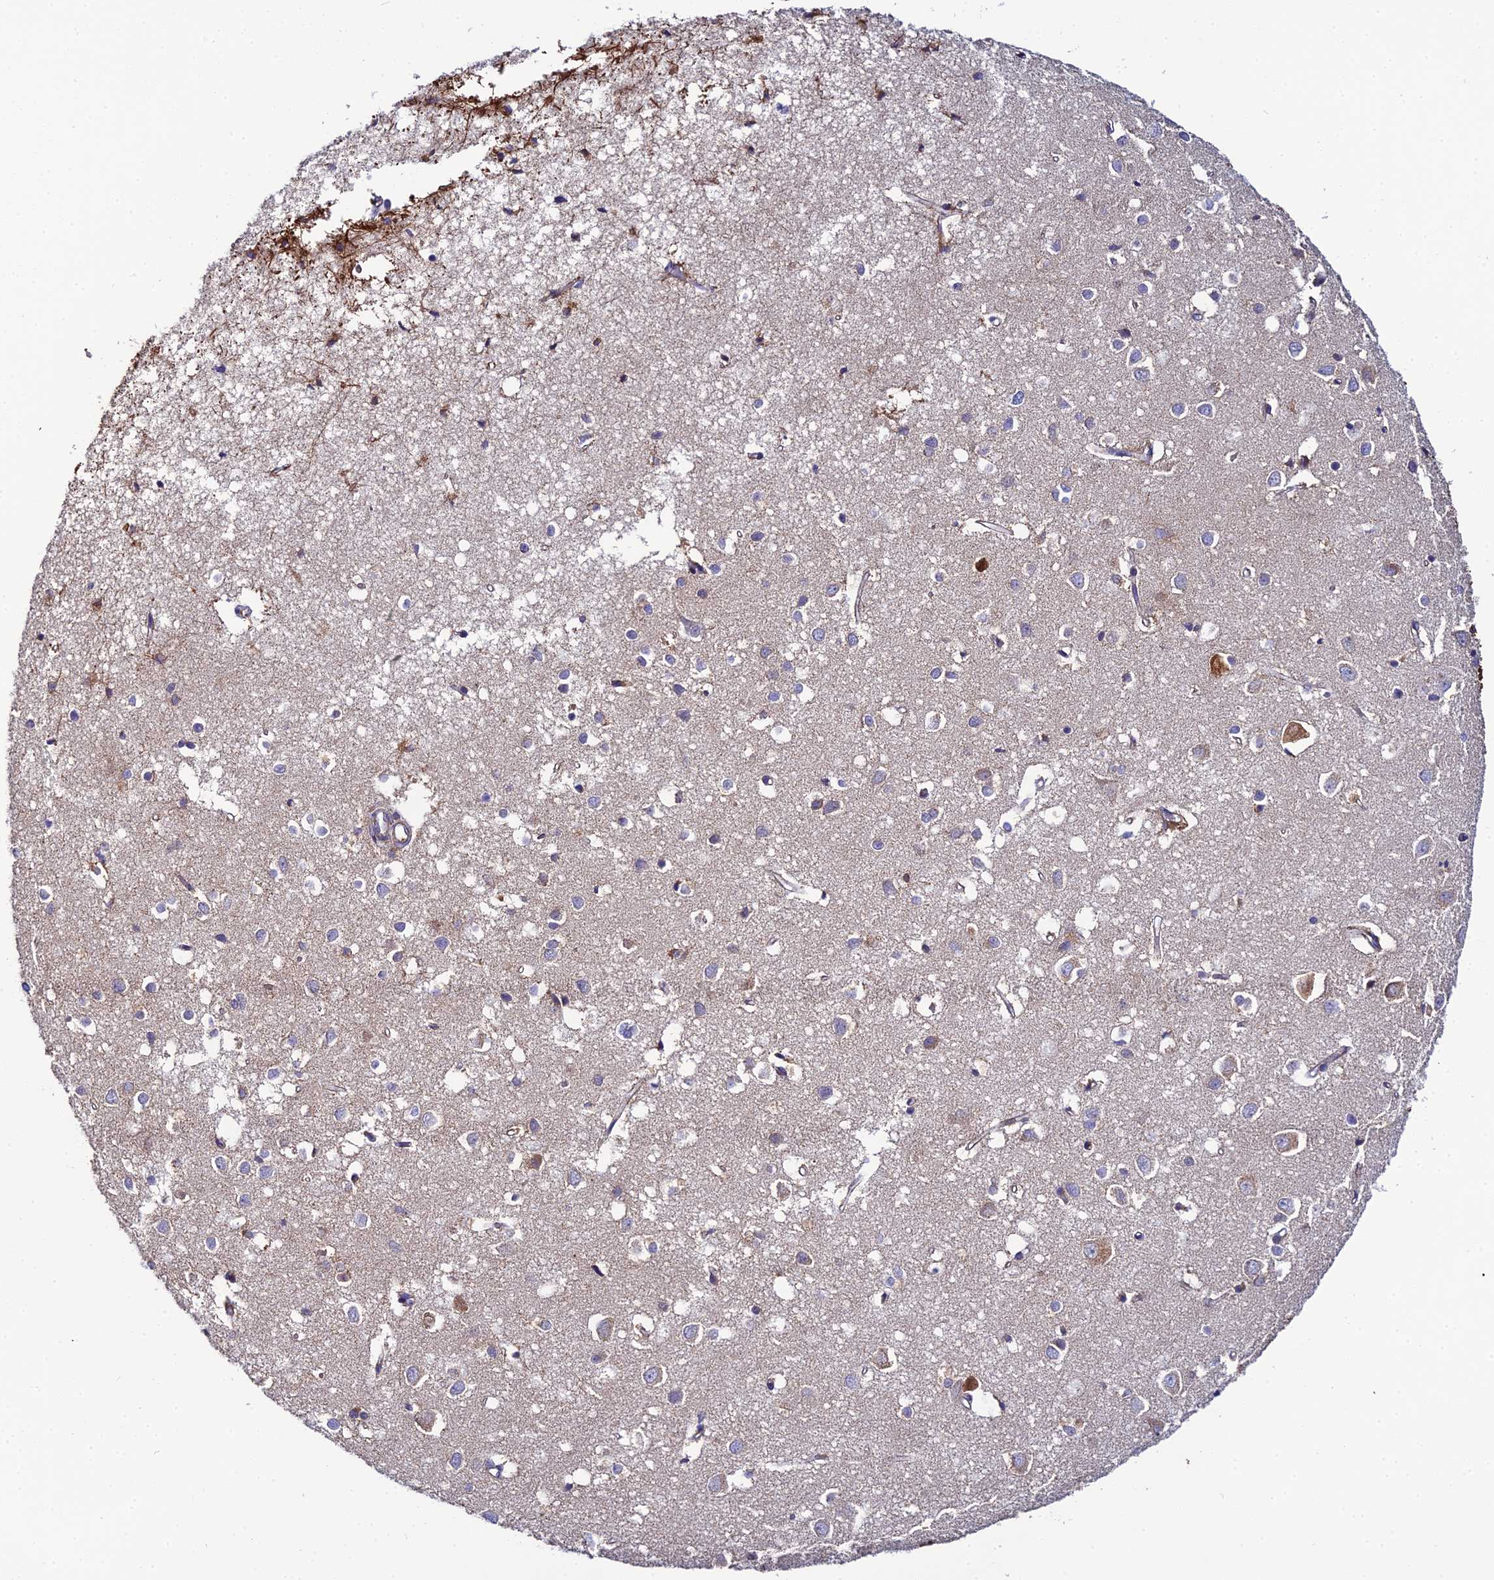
{"staining": {"intensity": "weak", "quantity": ">75%", "location": "cytoplasmic/membranous"}, "tissue": "cerebral cortex", "cell_type": "Endothelial cells", "image_type": "normal", "snomed": [{"axis": "morphology", "description": "Normal tissue, NOS"}, {"axis": "topography", "description": "Cerebral cortex"}], "caption": "Immunohistochemical staining of normal human cerebral cortex shows weak cytoplasmic/membranous protein positivity in approximately >75% of endothelial cells. Immunohistochemistry stains the protein of interest in brown and the nuclei are stained blue.", "gene": "NIPSNAP3A", "patient": {"sex": "female", "age": 64}}